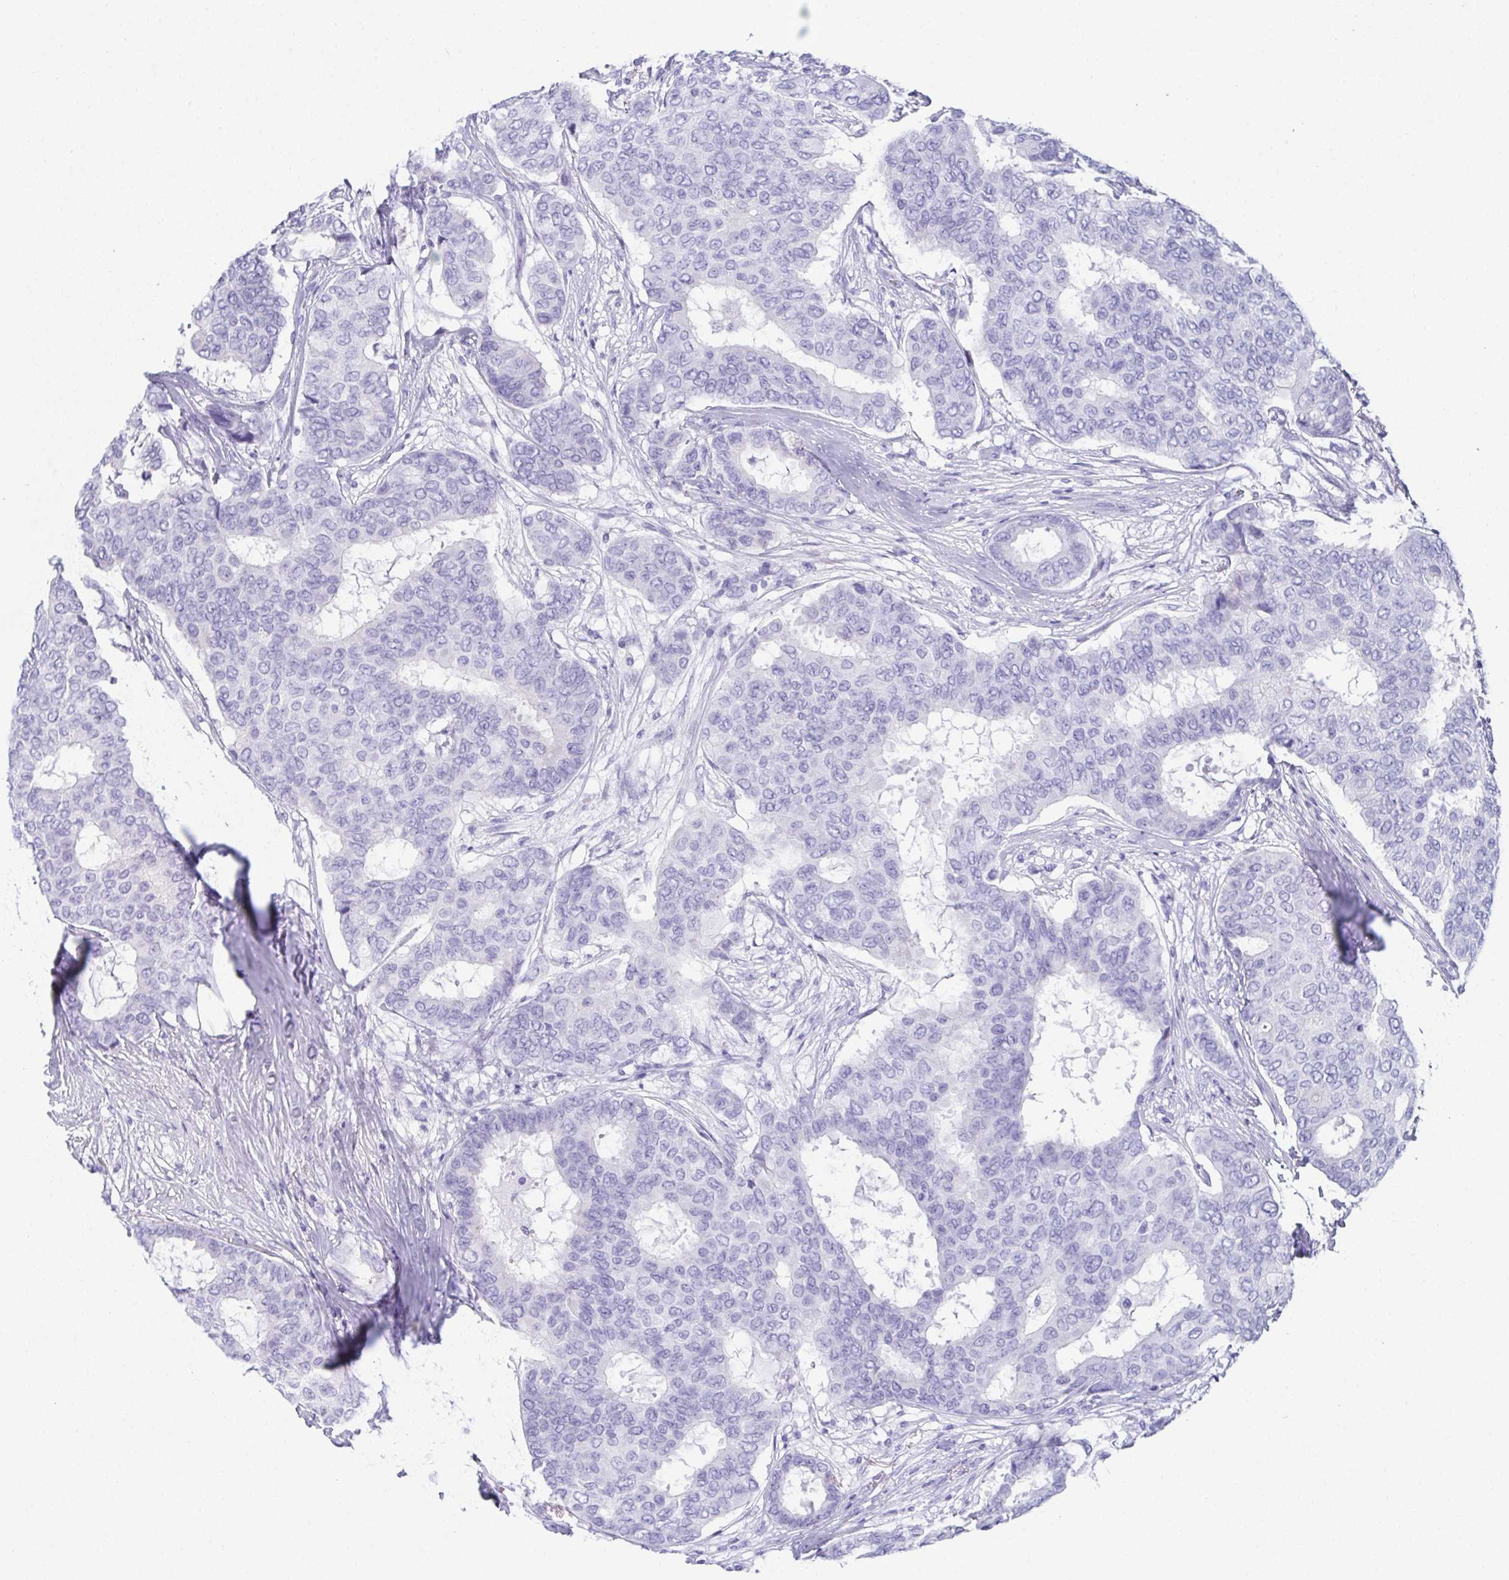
{"staining": {"intensity": "negative", "quantity": "none", "location": "none"}, "tissue": "breast cancer", "cell_type": "Tumor cells", "image_type": "cancer", "snomed": [{"axis": "morphology", "description": "Duct carcinoma"}, {"axis": "topography", "description": "Breast"}], "caption": "Immunohistochemical staining of breast cancer (infiltrating ductal carcinoma) shows no significant expression in tumor cells.", "gene": "TEX19", "patient": {"sex": "female", "age": 75}}